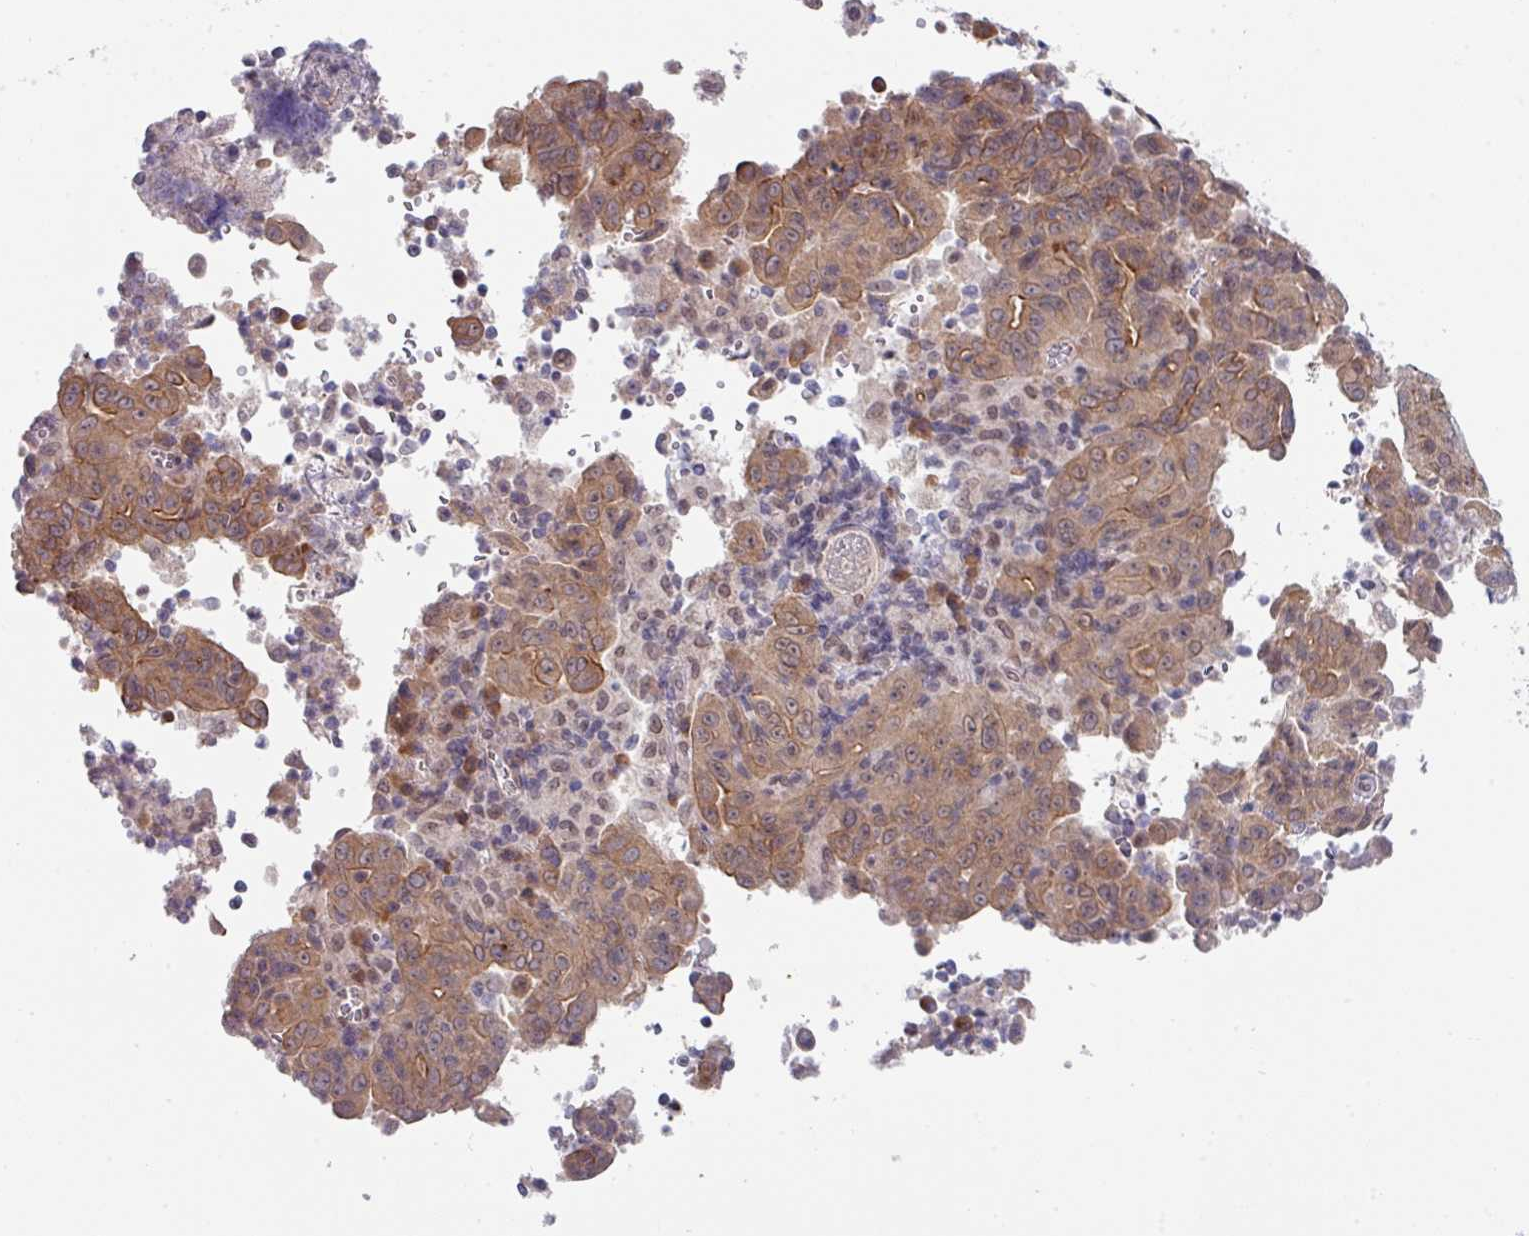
{"staining": {"intensity": "moderate", "quantity": ">75%", "location": "cytoplasmic/membranous"}, "tissue": "pancreatic cancer", "cell_type": "Tumor cells", "image_type": "cancer", "snomed": [{"axis": "morphology", "description": "Adenocarcinoma, NOS"}, {"axis": "topography", "description": "Pancreas"}], "caption": "Protein positivity by immunohistochemistry (IHC) reveals moderate cytoplasmic/membranous positivity in approximately >75% of tumor cells in pancreatic cancer (adenocarcinoma).", "gene": "TMED5", "patient": {"sex": "male", "age": 63}}